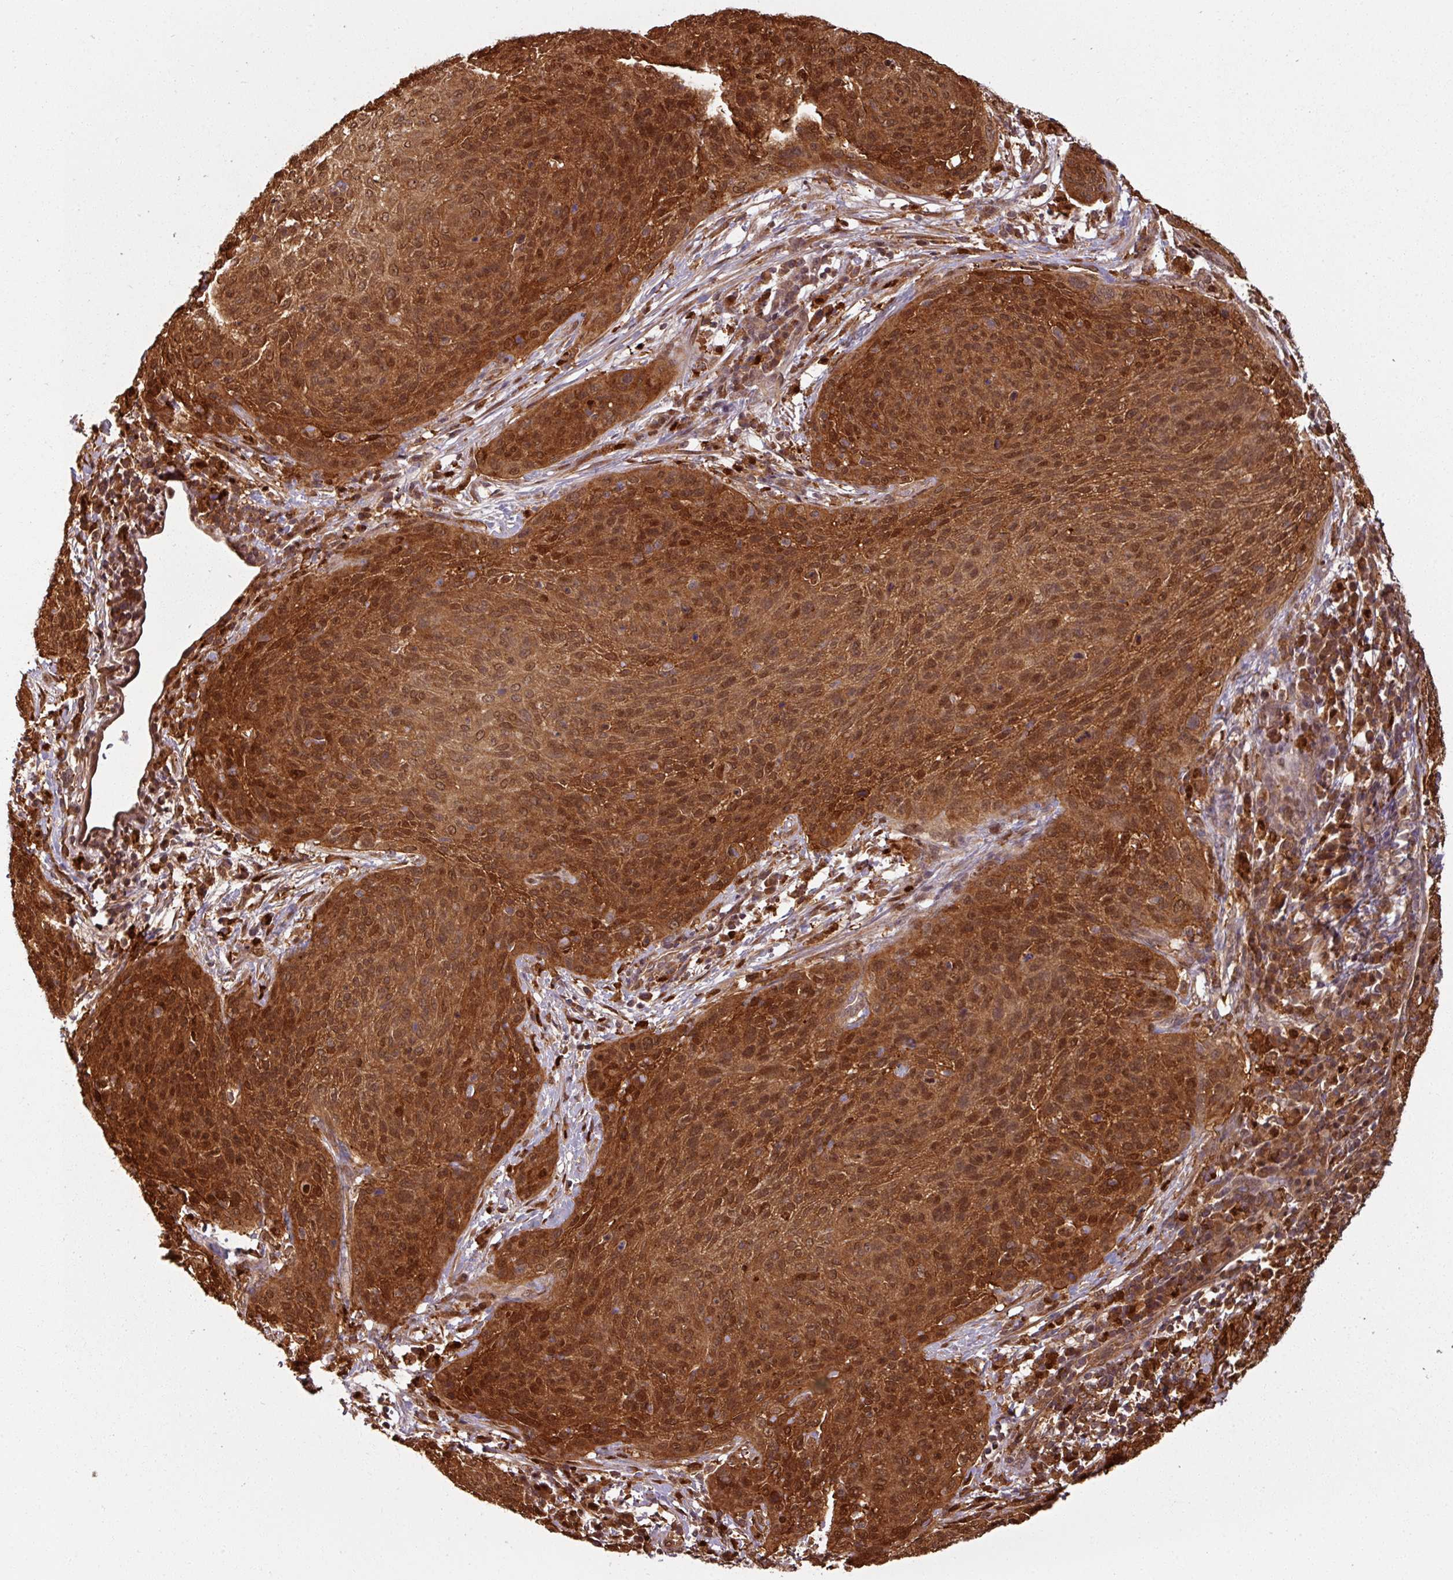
{"staining": {"intensity": "strong", "quantity": ">75%", "location": "cytoplasmic/membranous,nuclear"}, "tissue": "cervical cancer", "cell_type": "Tumor cells", "image_type": "cancer", "snomed": [{"axis": "morphology", "description": "Squamous cell carcinoma, NOS"}, {"axis": "topography", "description": "Cervix"}], "caption": "Immunohistochemistry photomicrograph of cervical squamous cell carcinoma stained for a protein (brown), which shows high levels of strong cytoplasmic/membranous and nuclear positivity in approximately >75% of tumor cells.", "gene": "KCTD11", "patient": {"sex": "female", "age": 31}}